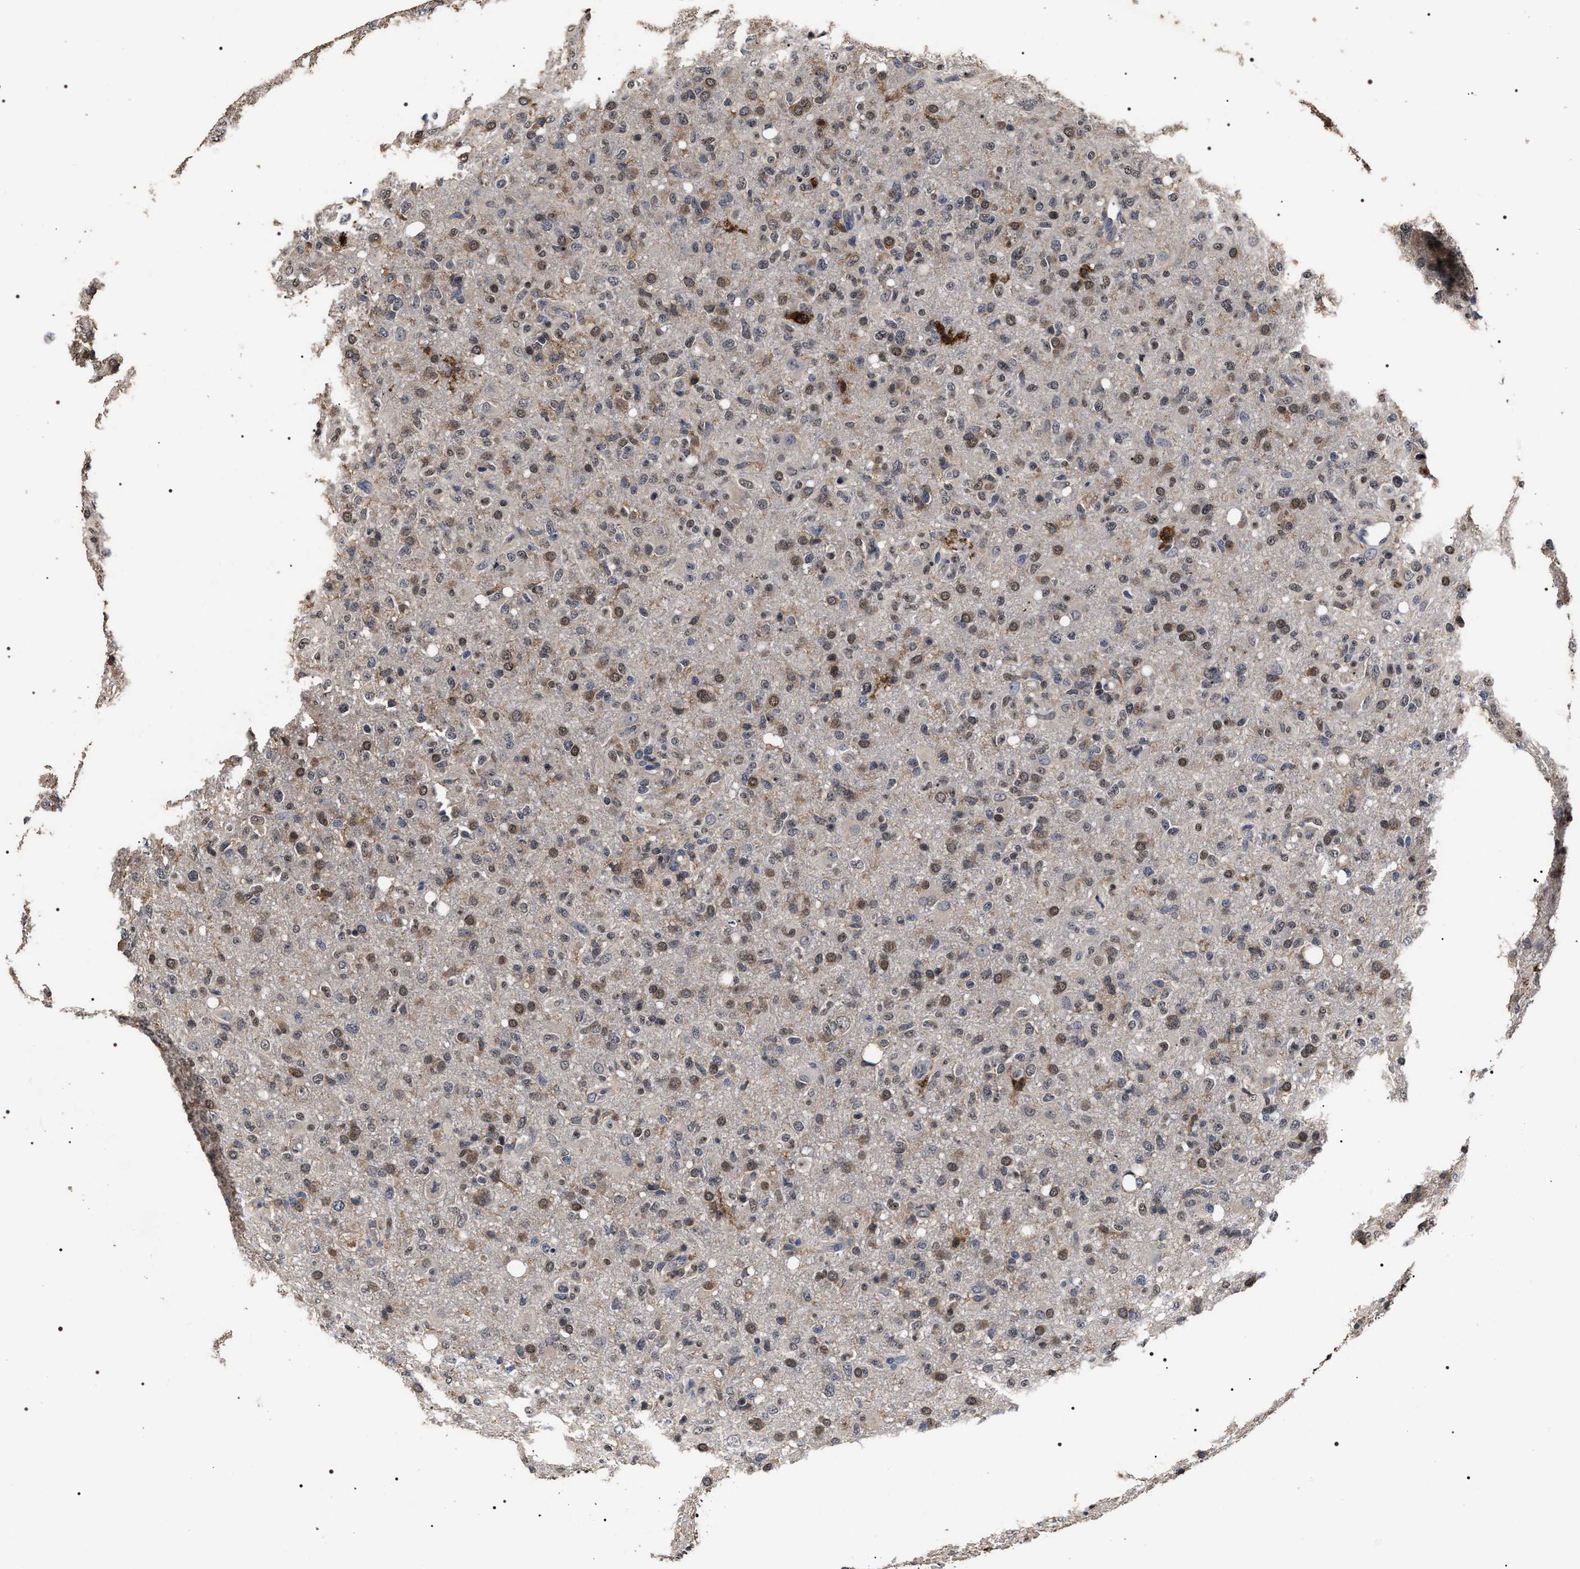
{"staining": {"intensity": "moderate", "quantity": ">75%", "location": "nuclear"}, "tissue": "glioma", "cell_type": "Tumor cells", "image_type": "cancer", "snomed": [{"axis": "morphology", "description": "Glioma, malignant, High grade"}, {"axis": "topography", "description": "Brain"}], "caption": "Tumor cells show moderate nuclear positivity in about >75% of cells in glioma.", "gene": "UPF3A", "patient": {"sex": "female", "age": 57}}